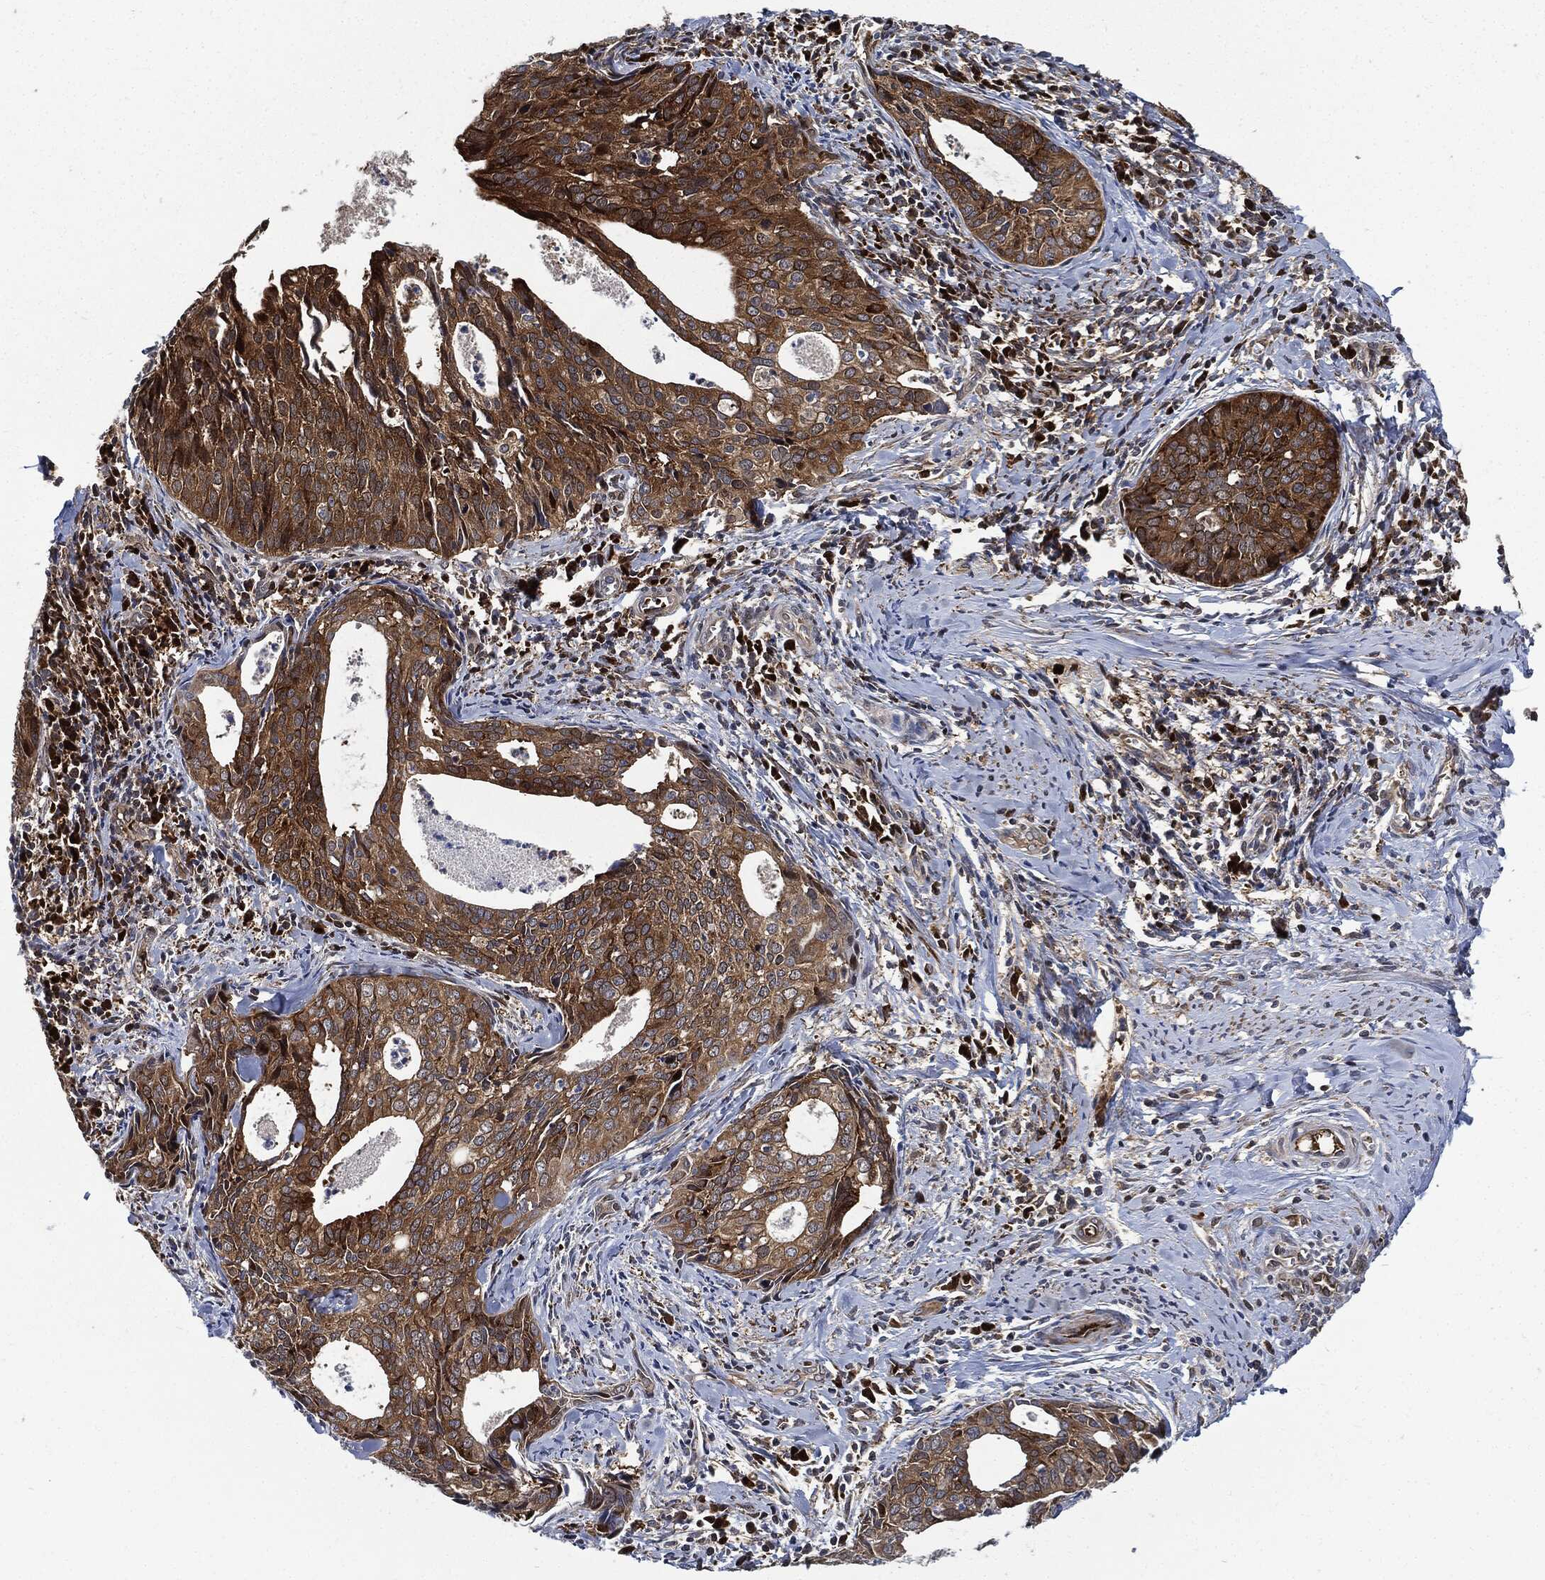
{"staining": {"intensity": "moderate", "quantity": ">75%", "location": "cytoplasmic/membranous"}, "tissue": "cervical cancer", "cell_type": "Tumor cells", "image_type": "cancer", "snomed": [{"axis": "morphology", "description": "Squamous cell carcinoma, NOS"}, {"axis": "topography", "description": "Cervix"}], "caption": "IHC staining of squamous cell carcinoma (cervical), which displays medium levels of moderate cytoplasmic/membranous expression in about >75% of tumor cells indicating moderate cytoplasmic/membranous protein positivity. The staining was performed using DAB (brown) for protein detection and nuclei were counterstained in hematoxylin (blue).", "gene": "PRDX2", "patient": {"sex": "female", "age": 29}}